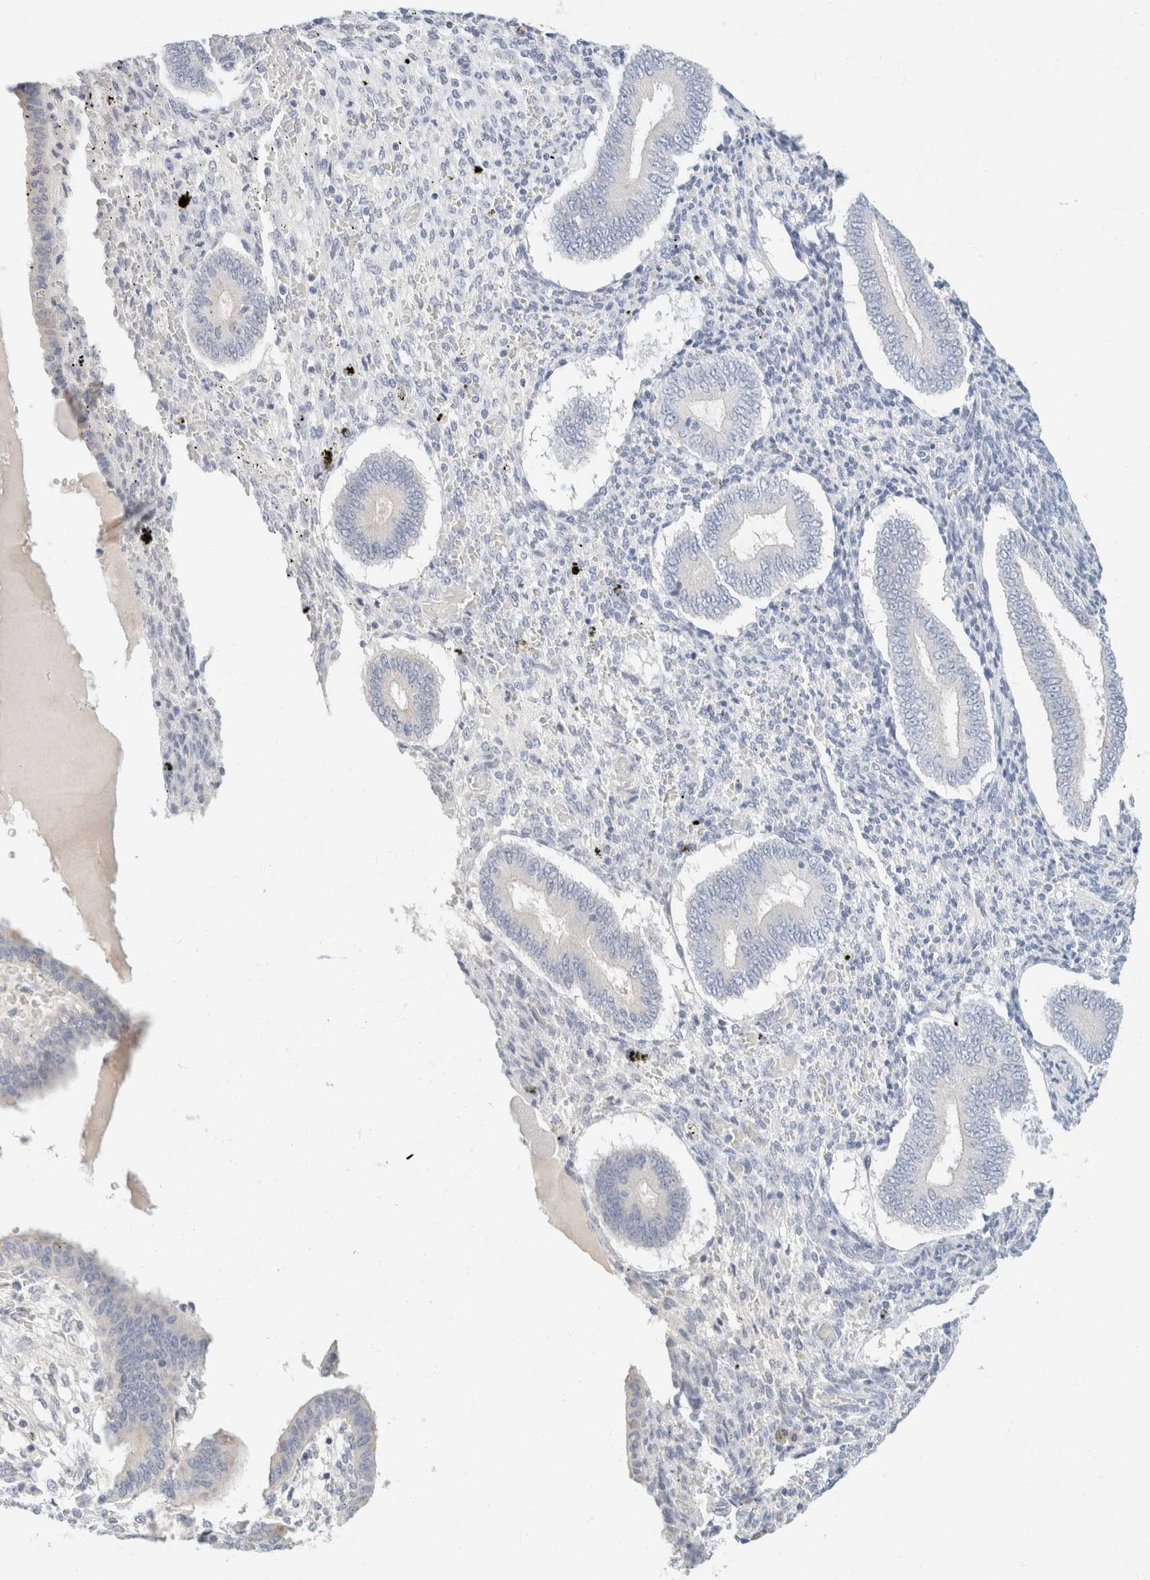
{"staining": {"intensity": "negative", "quantity": "none", "location": "none"}, "tissue": "endometrium", "cell_type": "Cells in endometrial stroma", "image_type": "normal", "snomed": [{"axis": "morphology", "description": "Normal tissue, NOS"}, {"axis": "topography", "description": "Endometrium"}], "caption": "DAB (3,3'-diaminobenzidine) immunohistochemical staining of unremarkable endometrium displays no significant staining in cells in endometrial stroma. (DAB IHC, high magnification).", "gene": "KRT20", "patient": {"sex": "female", "age": 42}}